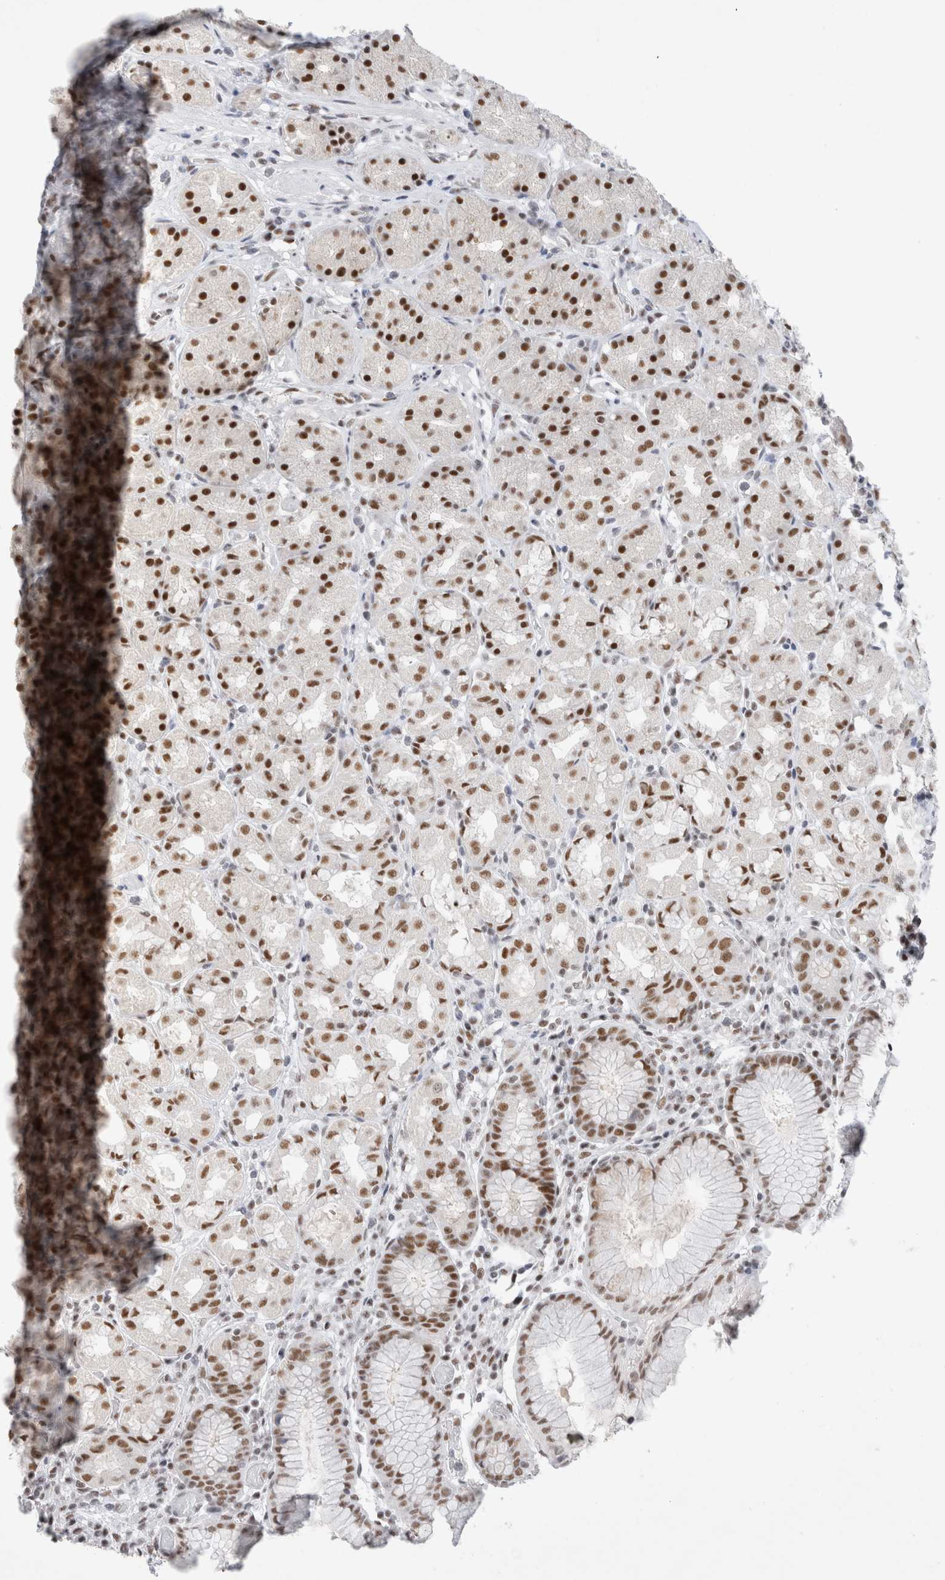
{"staining": {"intensity": "moderate", "quantity": ">75%", "location": "nuclear"}, "tissue": "stomach", "cell_type": "Glandular cells", "image_type": "normal", "snomed": [{"axis": "morphology", "description": "Normal tissue, NOS"}, {"axis": "topography", "description": "Stomach, lower"}], "caption": "Moderate nuclear protein positivity is seen in about >75% of glandular cells in stomach. (DAB (3,3'-diaminobenzidine) IHC, brown staining for protein, blue staining for nuclei).", "gene": "COPS7A", "patient": {"sex": "female", "age": 56}}